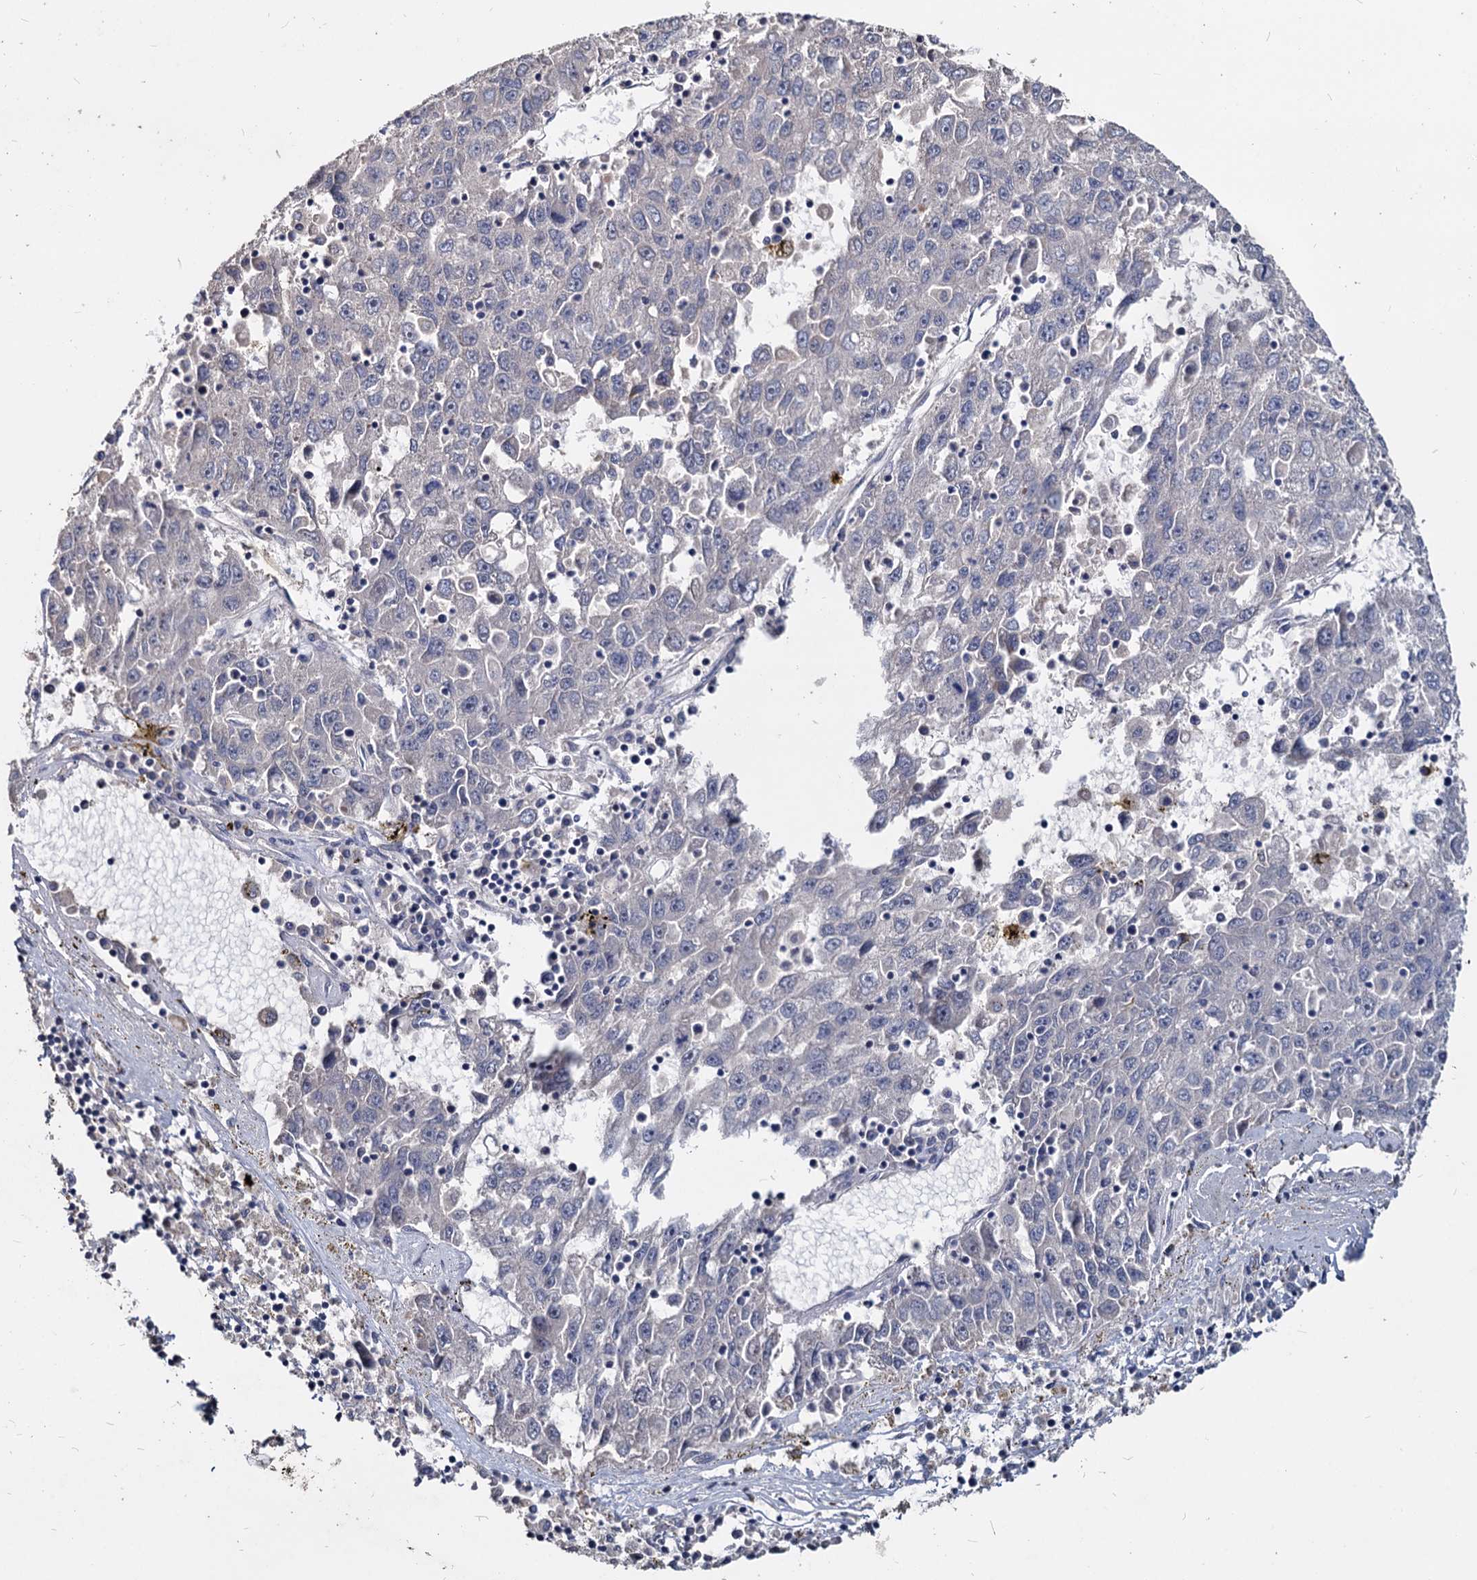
{"staining": {"intensity": "negative", "quantity": "none", "location": "none"}, "tissue": "liver cancer", "cell_type": "Tumor cells", "image_type": "cancer", "snomed": [{"axis": "morphology", "description": "Carcinoma, Hepatocellular, NOS"}, {"axis": "topography", "description": "Liver"}], "caption": "Protein analysis of liver hepatocellular carcinoma displays no significant positivity in tumor cells.", "gene": "DEPDC4", "patient": {"sex": "male", "age": 49}}